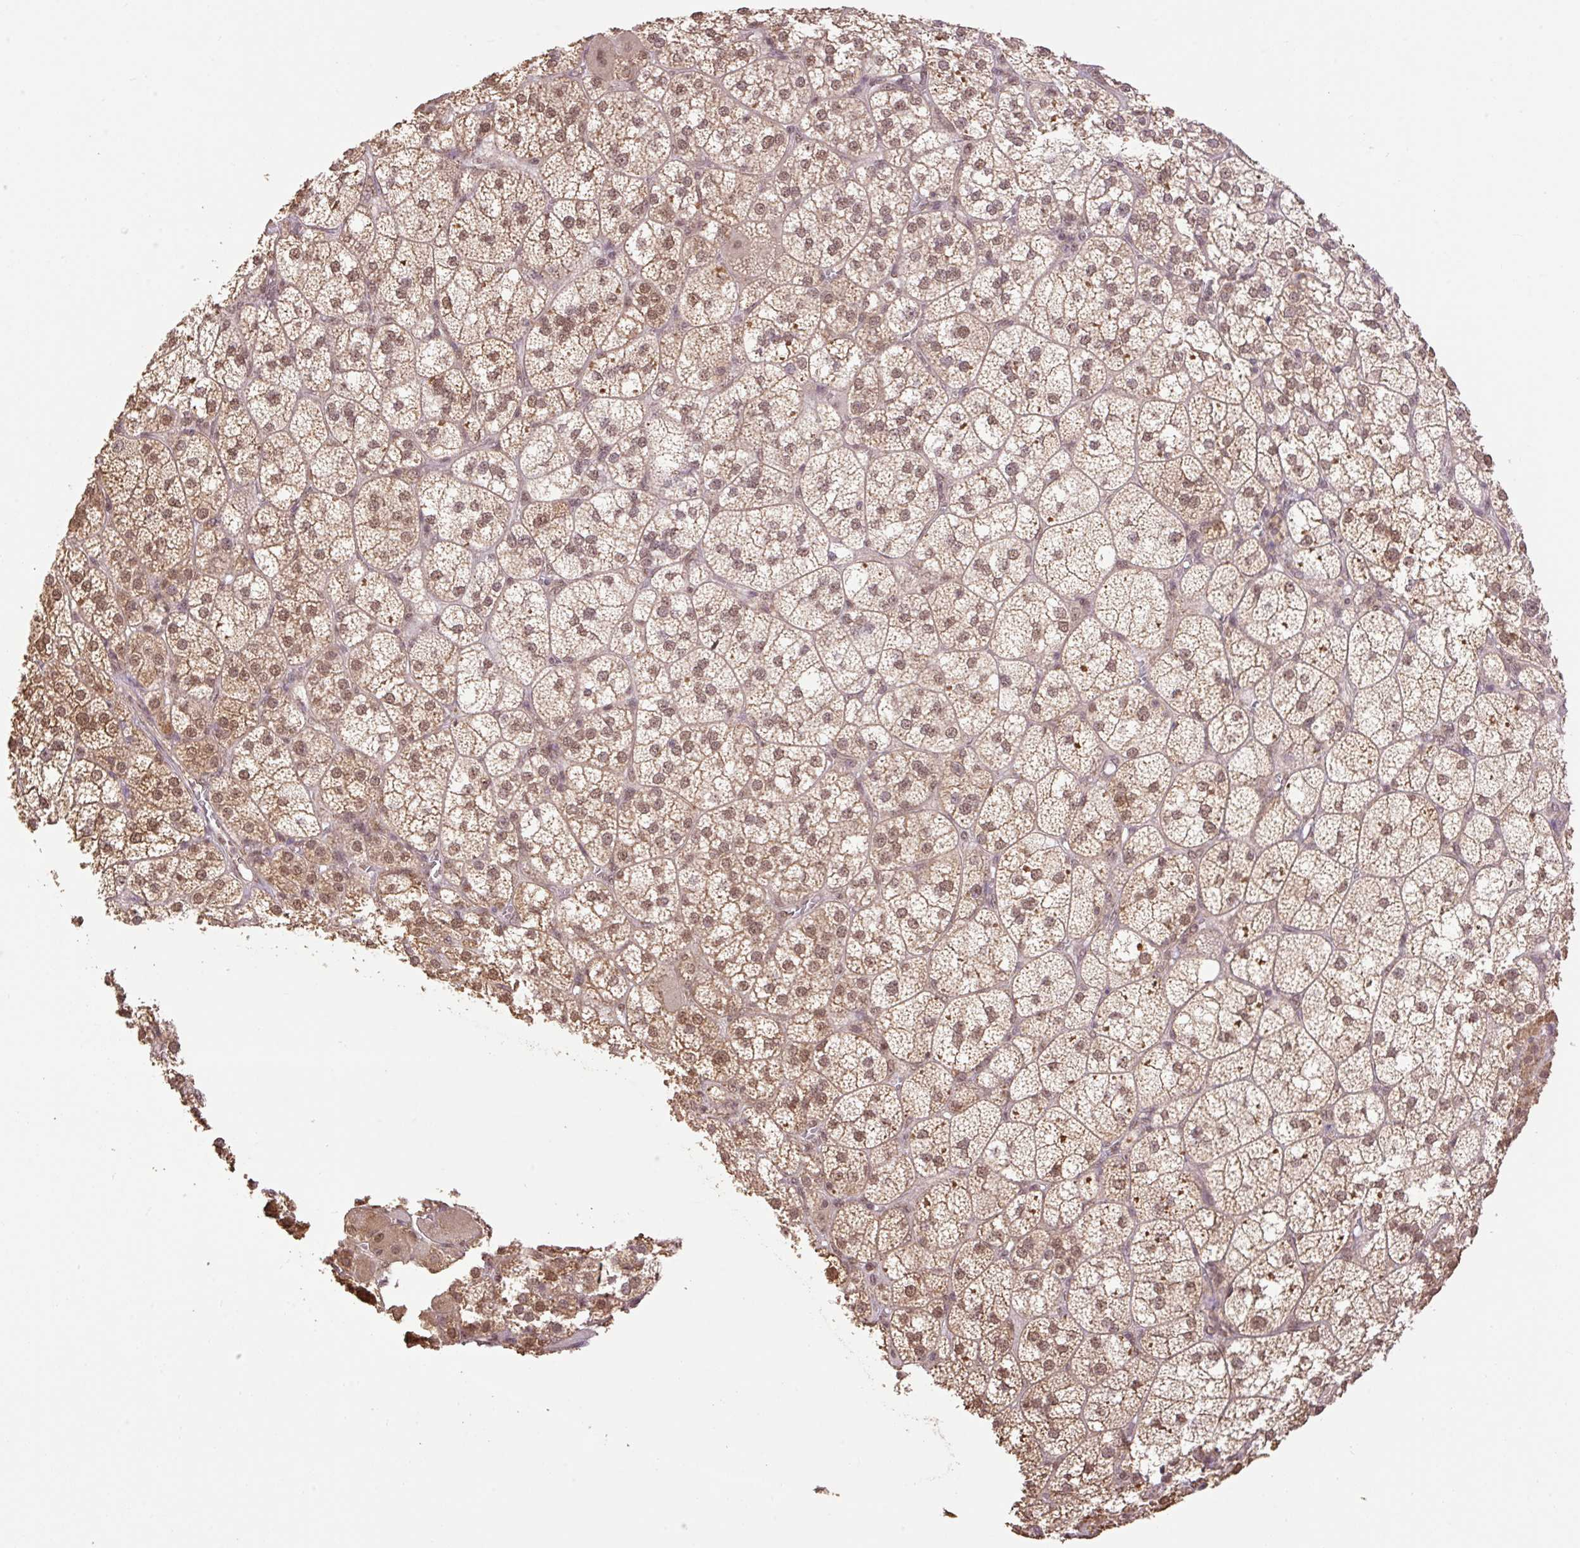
{"staining": {"intensity": "moderate", "quantity": ">75%", "location": "cytoplasmic/membranous,nuclear"}, "tissue": "adrenal gland", "cell_type": "Glandular cells", "image_type": "normal", "snomed": [{"axis": "morphology", "description": "Normal tissue, NOS"}, {"axis": "topography", "description": "Adrenal gland"}], "caption": "Moderate cytoplasmic/membranous,nuclear protein staining is present in about >75% of glandular cells in adrenal gland.", "gene": "VPS25", "patient": {"sex": "female", "age": 60}}